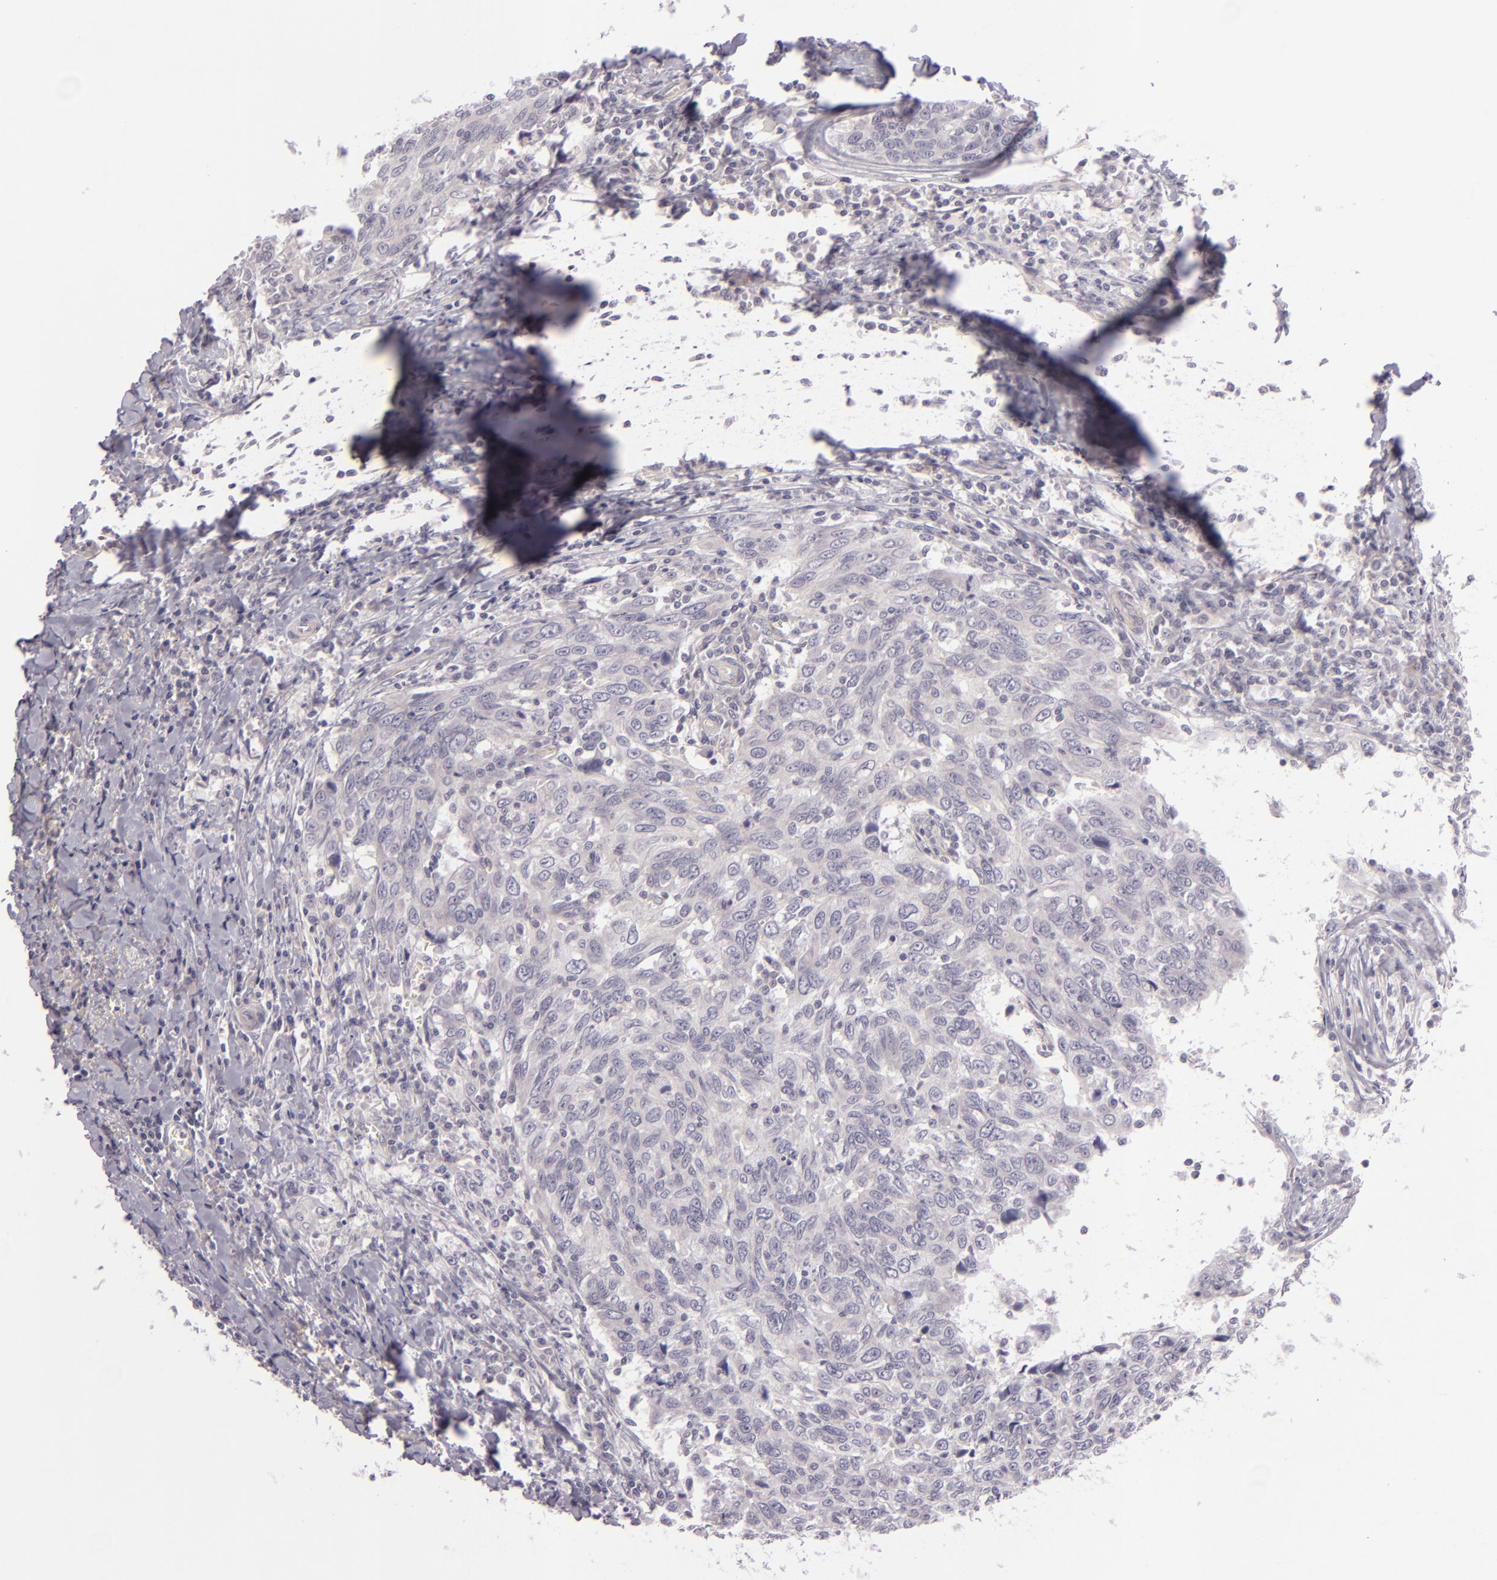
{"staining": {"intensity": "negative", "quantity": "none", "location": "none"}, "tissue": "breast cancer", "cell_type": "Tumor cells", "image_type": "cancer", "snomed": [{"axis": "morphology", "description": "Duct carcinoma"}, {"axis": "topography", "description": "Breast"}], "caption": "Immunohistochemistry (IHC) of human breast cancer (intraductal carcinoma) displays no expression in tumor cells.", "gene": "EGFL6", "patient": {"sex": "female", "age": 50}}